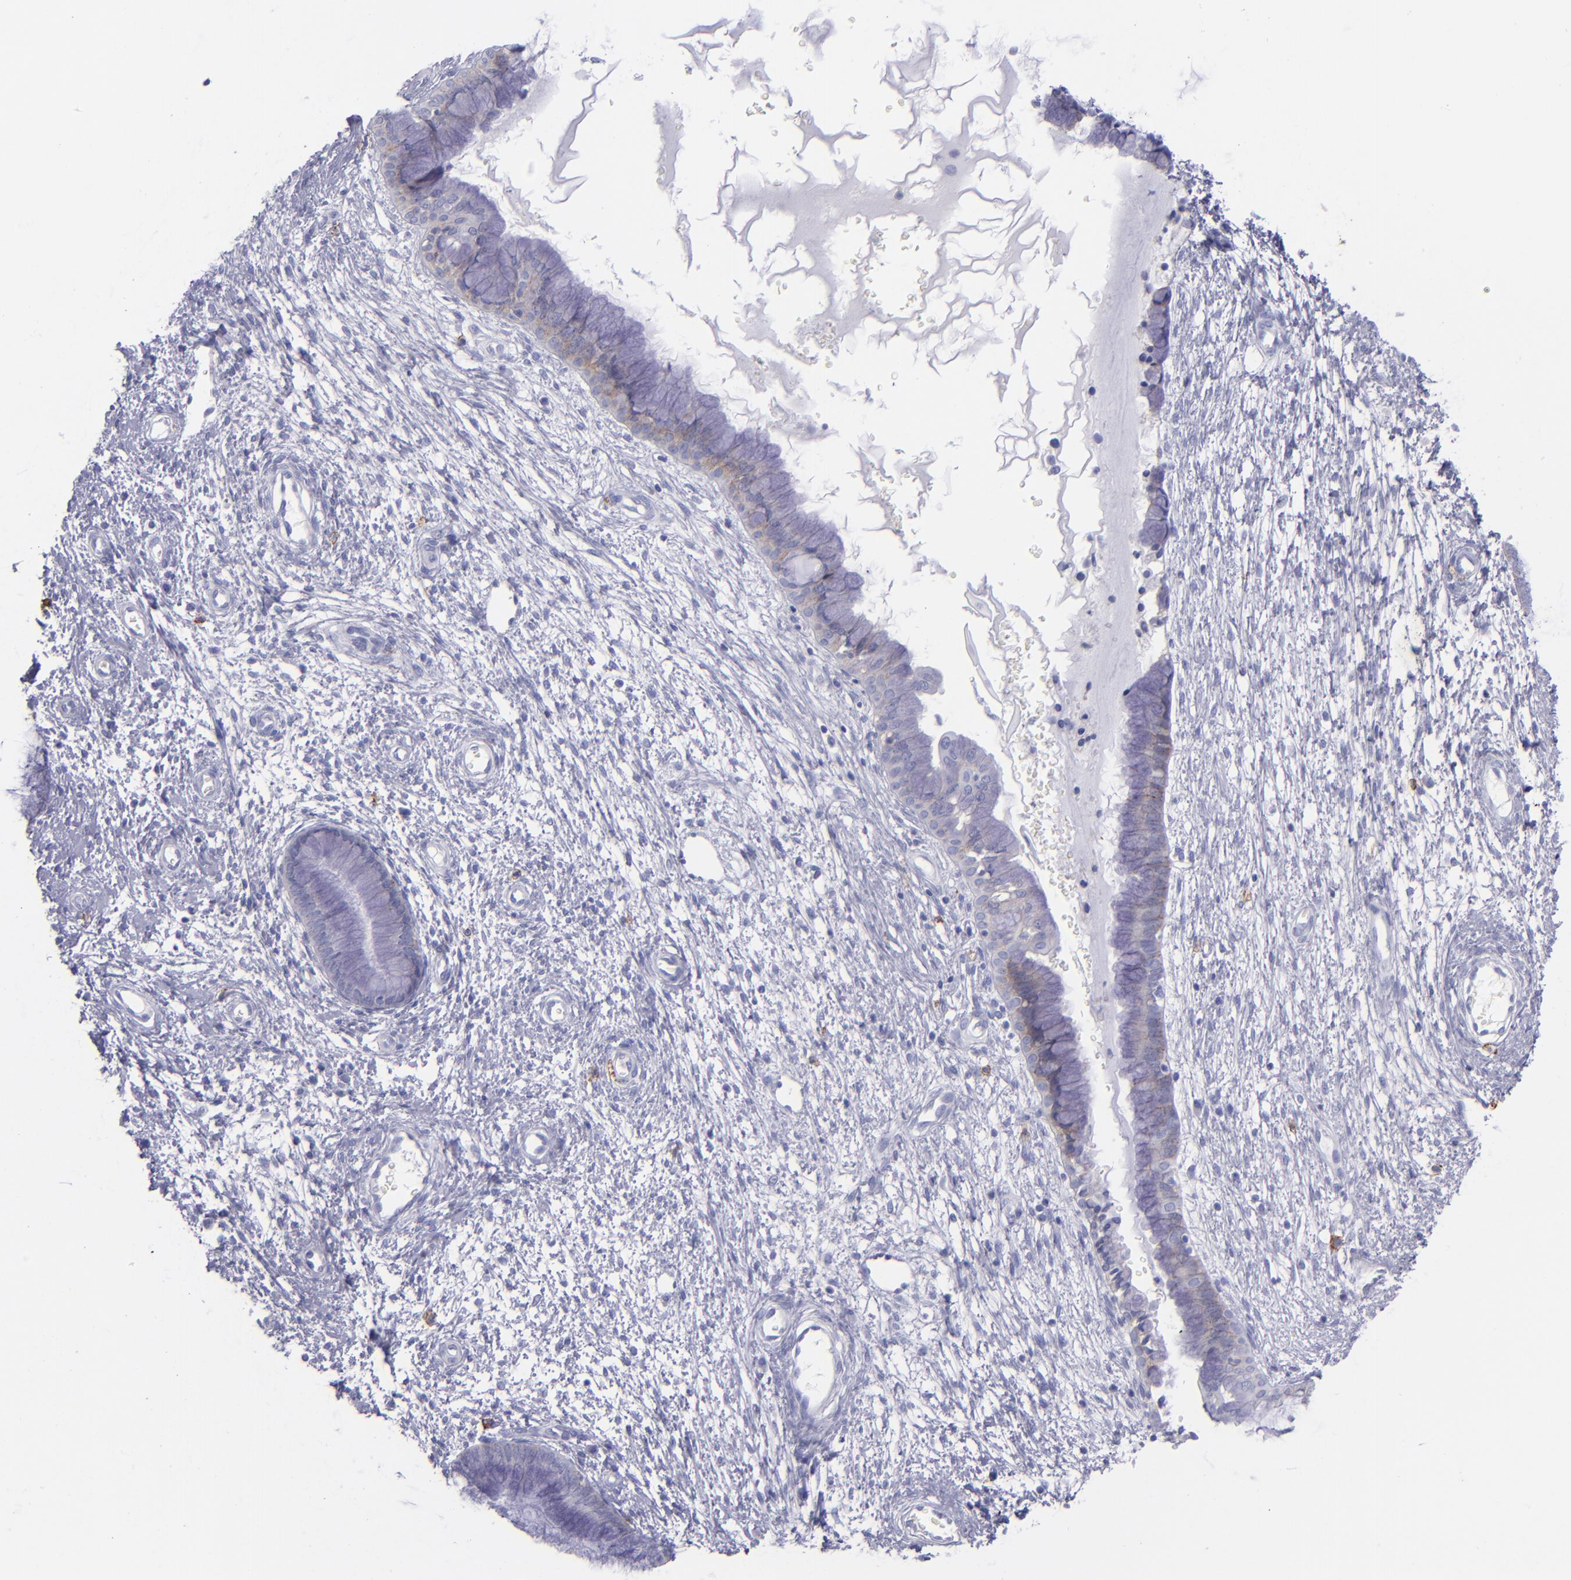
{"staining": {"intensity": "moderate", "quantity": "<25%", "location": "cytoplasmic/membranous"}, "tissue": "cervix", "cell_type": "Glandular cells", "image_type": "normal", "snomed": [{"axis": "morphology", "description": "Normal tissue, NOS"}, {"axis": "topography", "description": "Cervix"}], "caption": "Protein expression analysis of normal cervix demonstrates moderate cytoplasmic/membranous expression in about <25% of glandular cells. The staining is performed using DAB (3,3'-diaminobenzidine) brown chromogen to label protein expression. The nuclei are counter-stained blue using hematoxylin.", "gene": "CD82", "patient": {"sex": "female", "age": 55}}